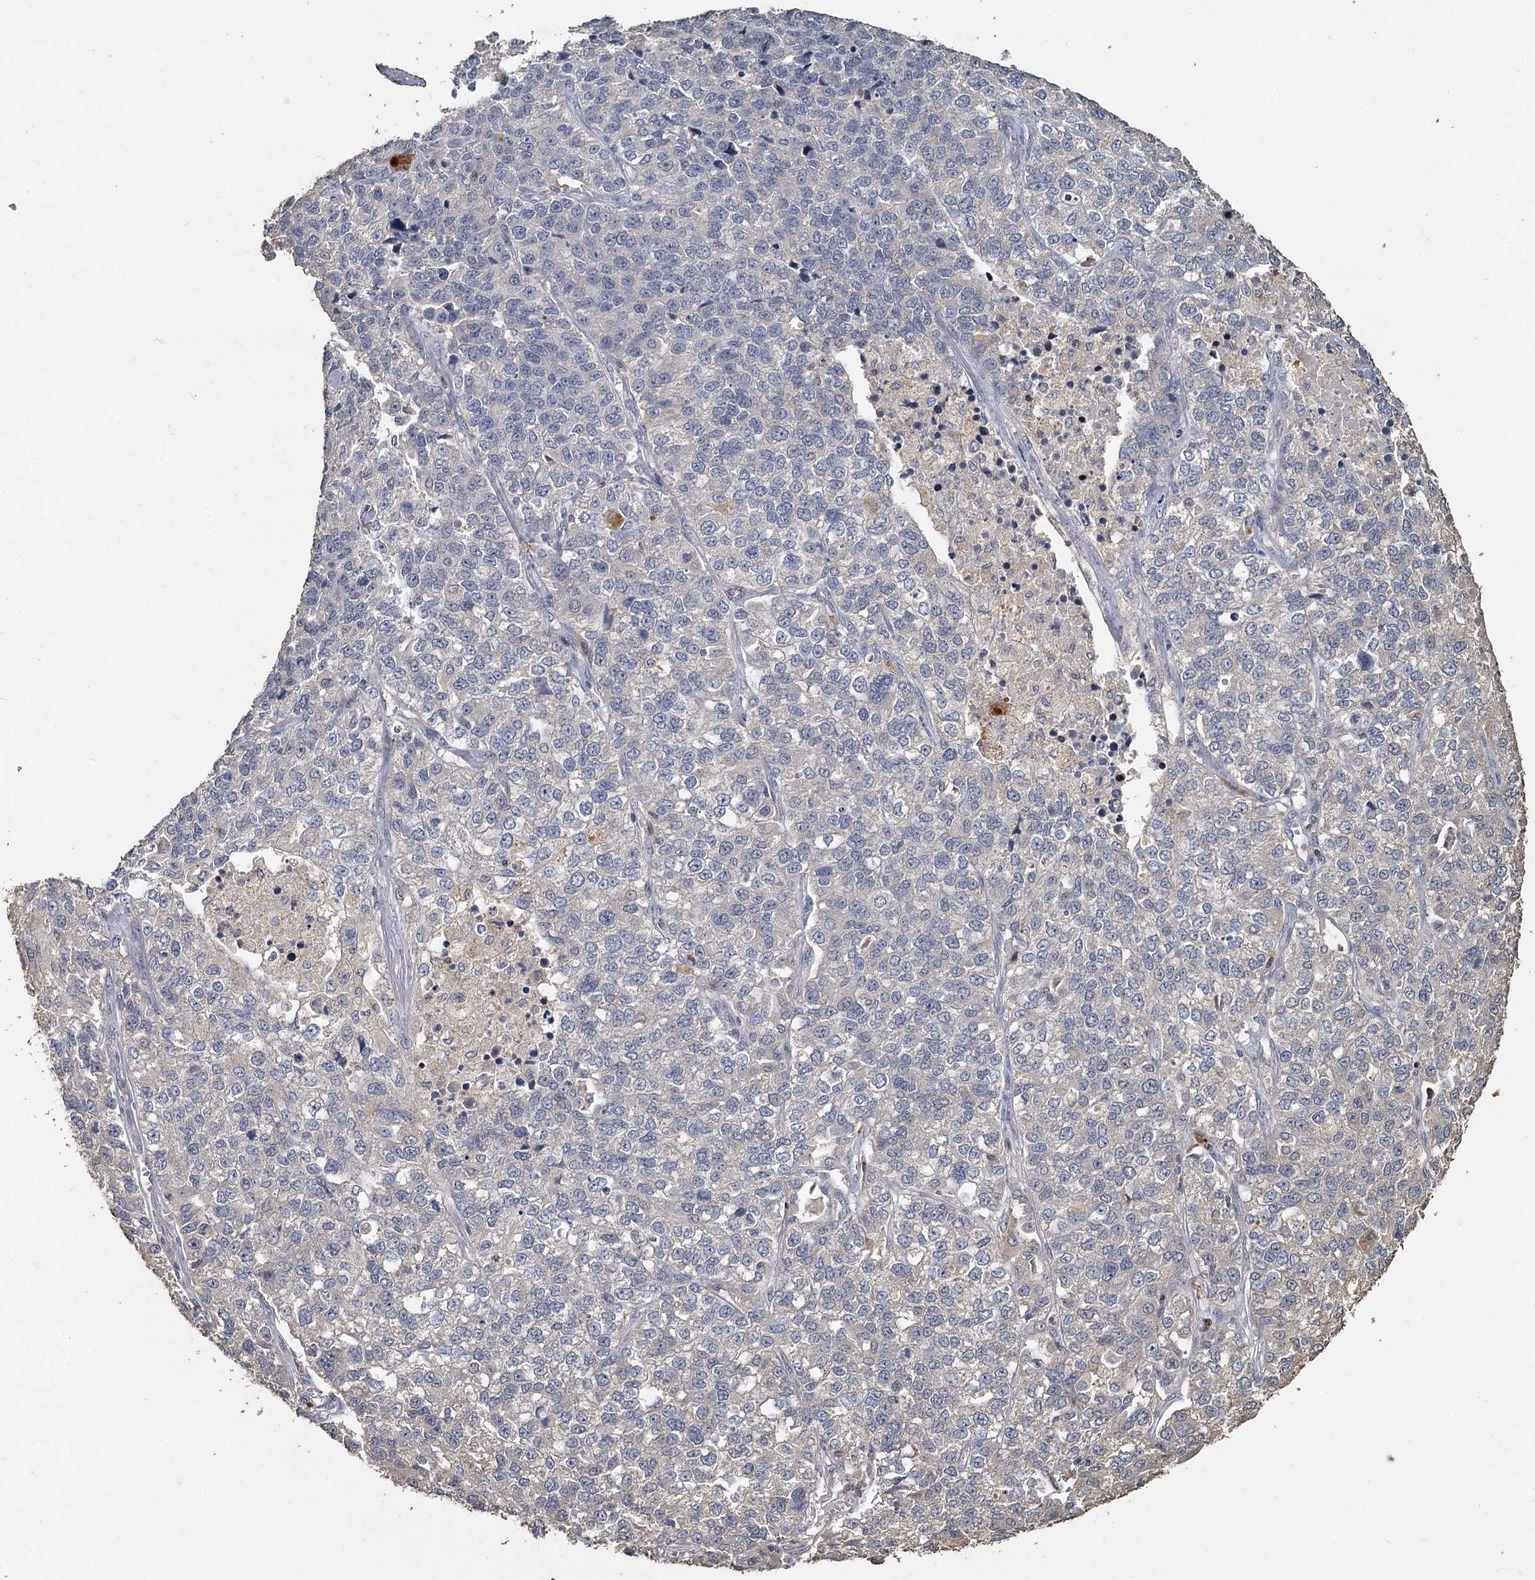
{"staining": {"intensity": "negative", "quantity": "none", "location": "none"}, "tissue": "lung cancer", "cell_type": "Tumor cells", "image_type": "cancer", "snomed": [{"axis": "morphology", "description": "Adenocarcinoma, NOS"}, {"axis": "topography", "description": "Lung"}], "caption": "Immunohistochemistry (IHC) micrograph of neoplastic tissue: adenocarcinoma (lung) stained with DAB (3,3'-diaminobenzidine) reveals no significant protein expression in tumor cells.", "gene": "CCDC61", "patient": {"sex": "male", "age": 49}}